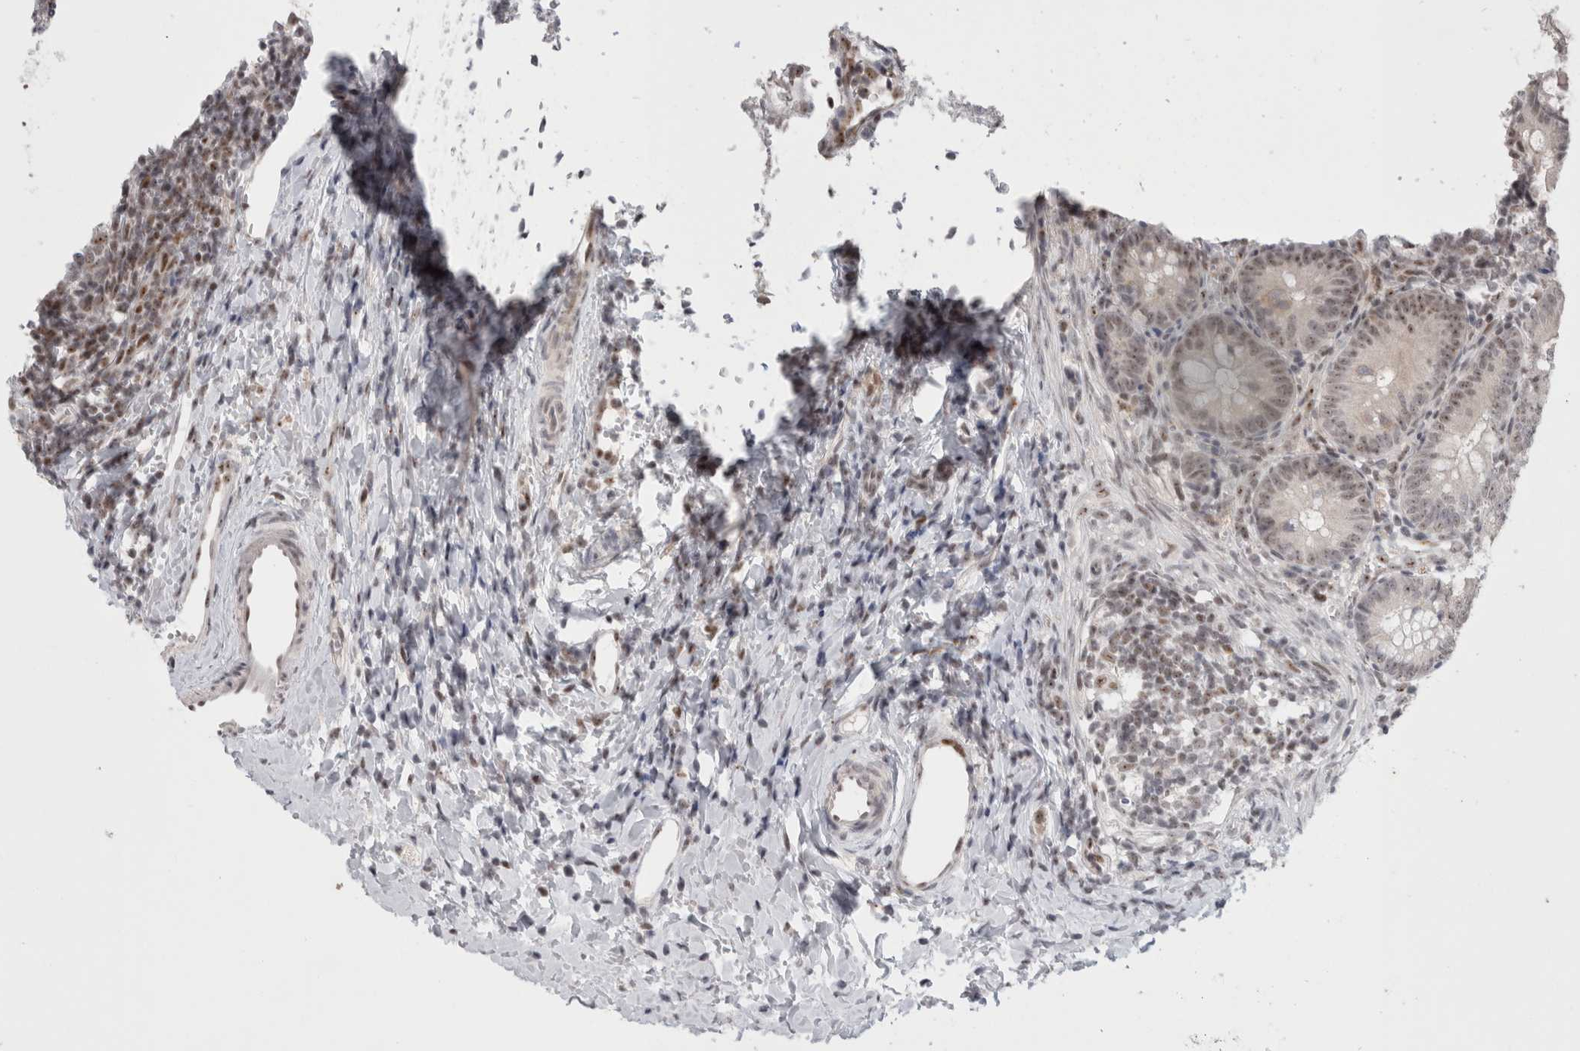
{"staining": {"intensity": "weak", "quantity": "25%-75%", "location": "nuclear"}, "tissue": "appendix", "cell_type": "Glandular cells", "image_type": "normal", "snomed": [{"axis": "morphology", "description": "Normal tissue, NOS"}, {"axis": "topography", "description": "Appendix"}], "caption": "An immunohistochemistry (IHC) micrograph of benign tissue is shown. Protein staining in brown labels weak nuclear positivity in appendix within glandular cells.", "gene": "SENP6", "patient": {"sex": "male", "age": 1}}